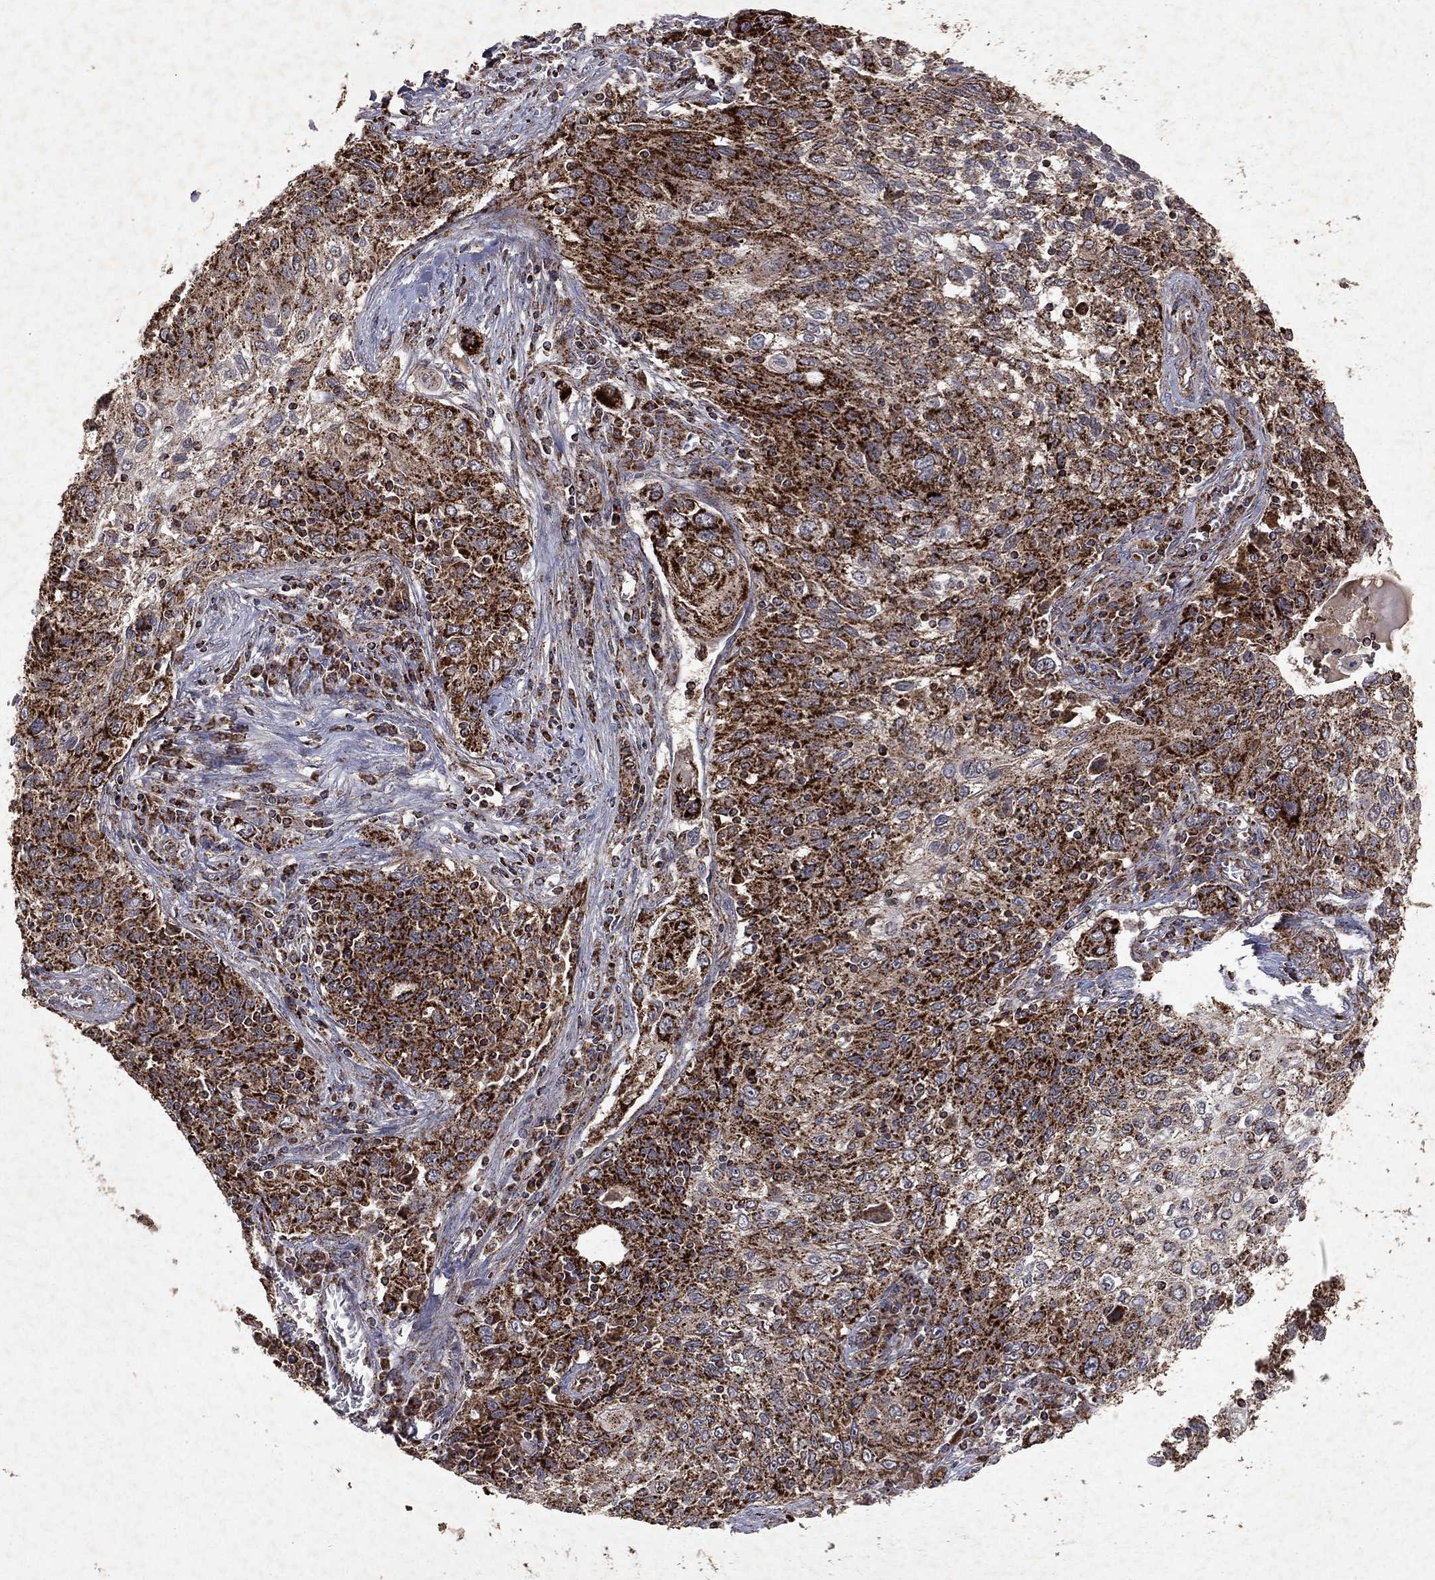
{"staining": {"intensity": "strong", "quantity": ">75%", "location": "cytoplasmic/membranous"}, "tissue": "lung cancer", "cell_type": "Tumor cells", "image_type": "cancer", "snomed": [{"axis": "morphology", "description": "Squamous cell carcinoma, NOS"}, {"axis": "topography", "description": "Lung"}], "caption": "Lung cancer stained for a protein demonstrates strong cytoplasmic/membranous positivity in tumor cells.", "gene": "PYROXD2", "patient": {"sex": "female", "age": 69}}